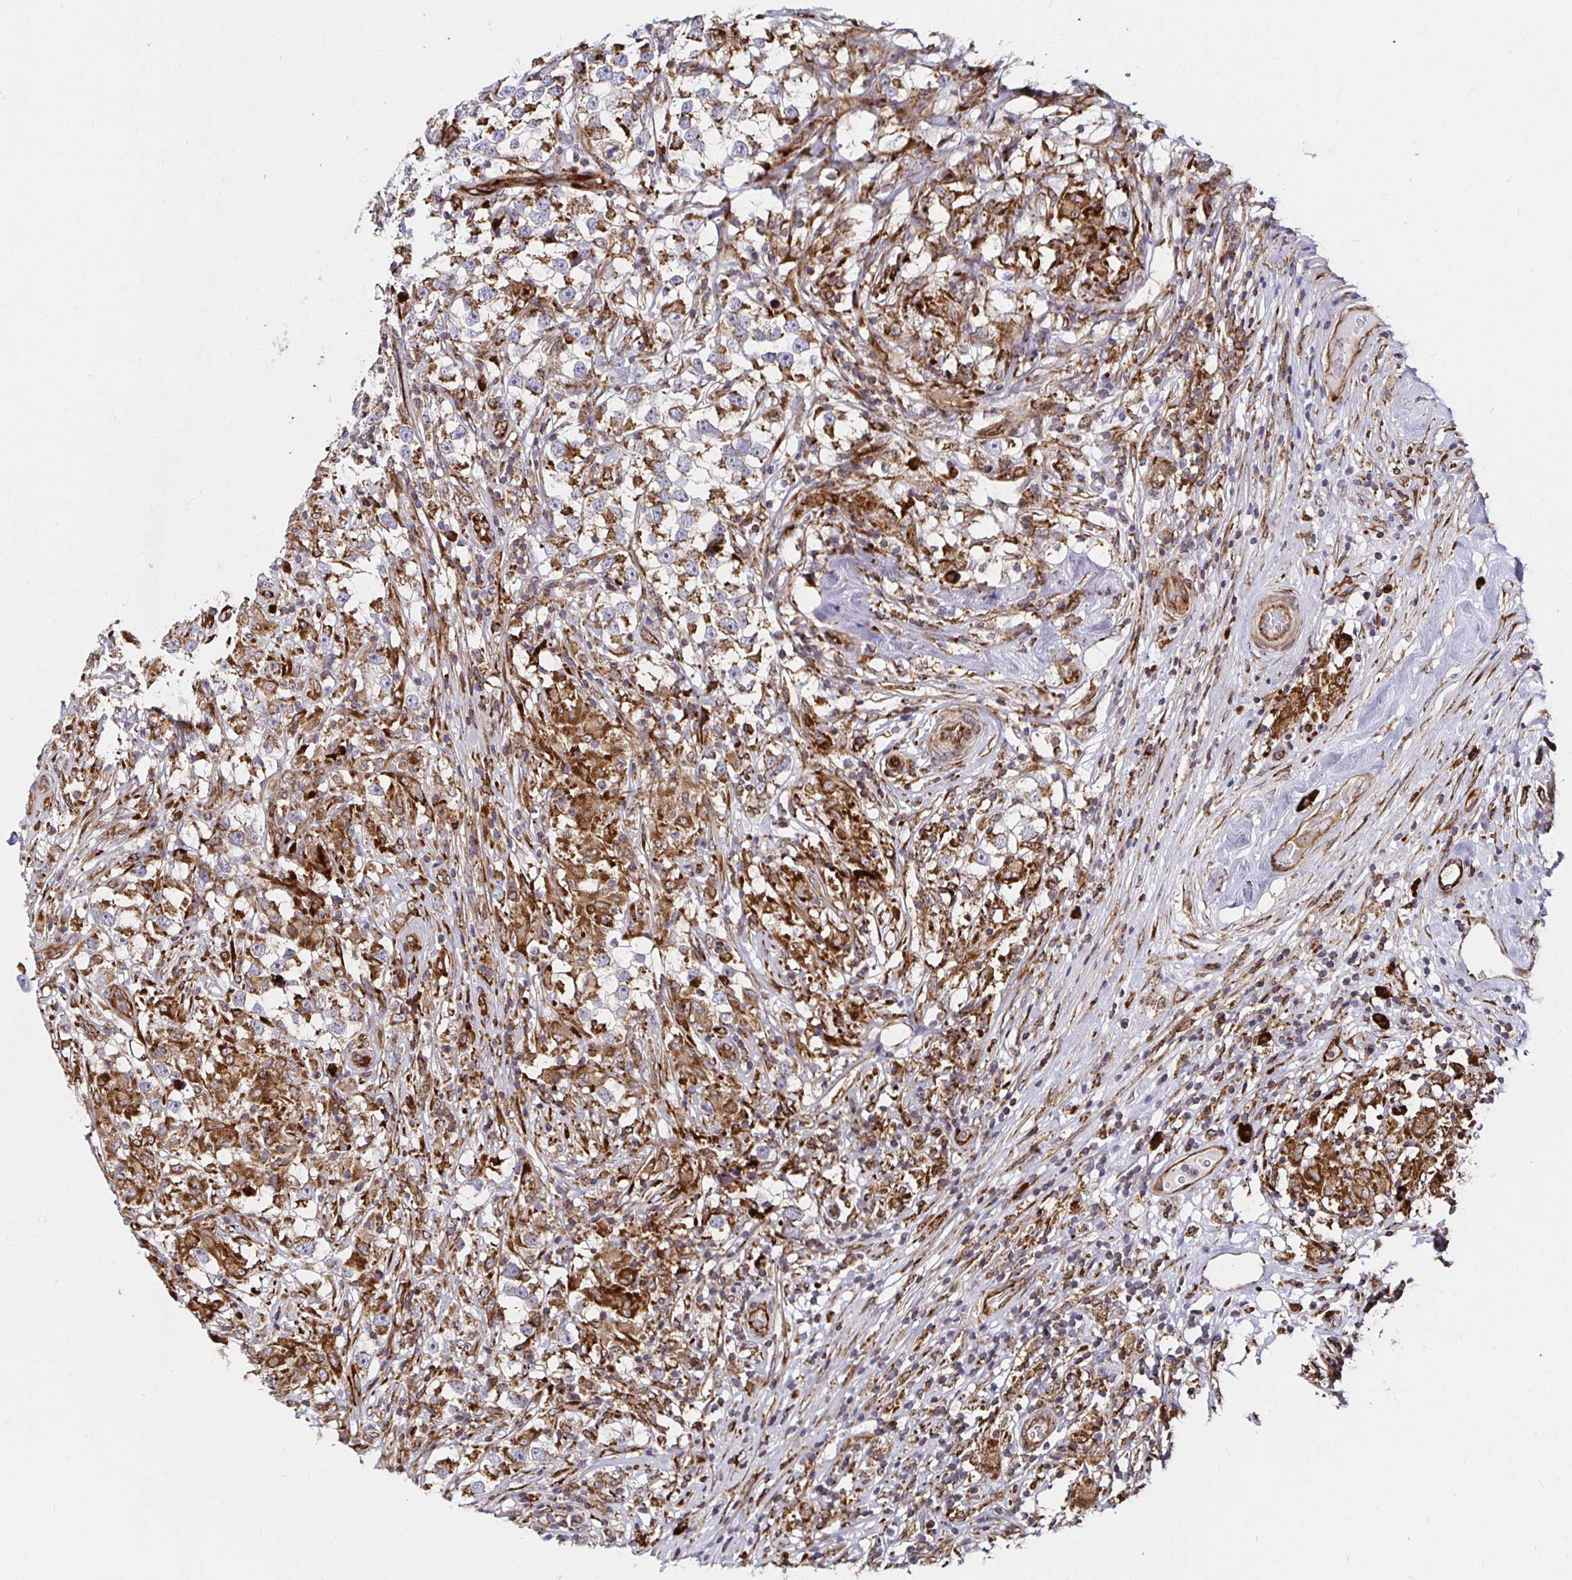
{"staining": {"intensity": "moderate", "quantity": ">75%", "location": "cytoplasmic/membranous"}, "tissue": "testis cancer", "cell_type": "Tumor cells", "image_type": "cancer", "snomed": [{"axis": "morphology", "description": "Seminoma, NOS"}, {"axis": "topography", "description": "Testis"}], "caption": "The immunohistochemical stain labels moderate cytoplasmic/membranous expression in tumor cells of testis cancer (seminoma) tissue.", "gene": "SMYD3", "patient": {"sex": "male", "age": 46}}